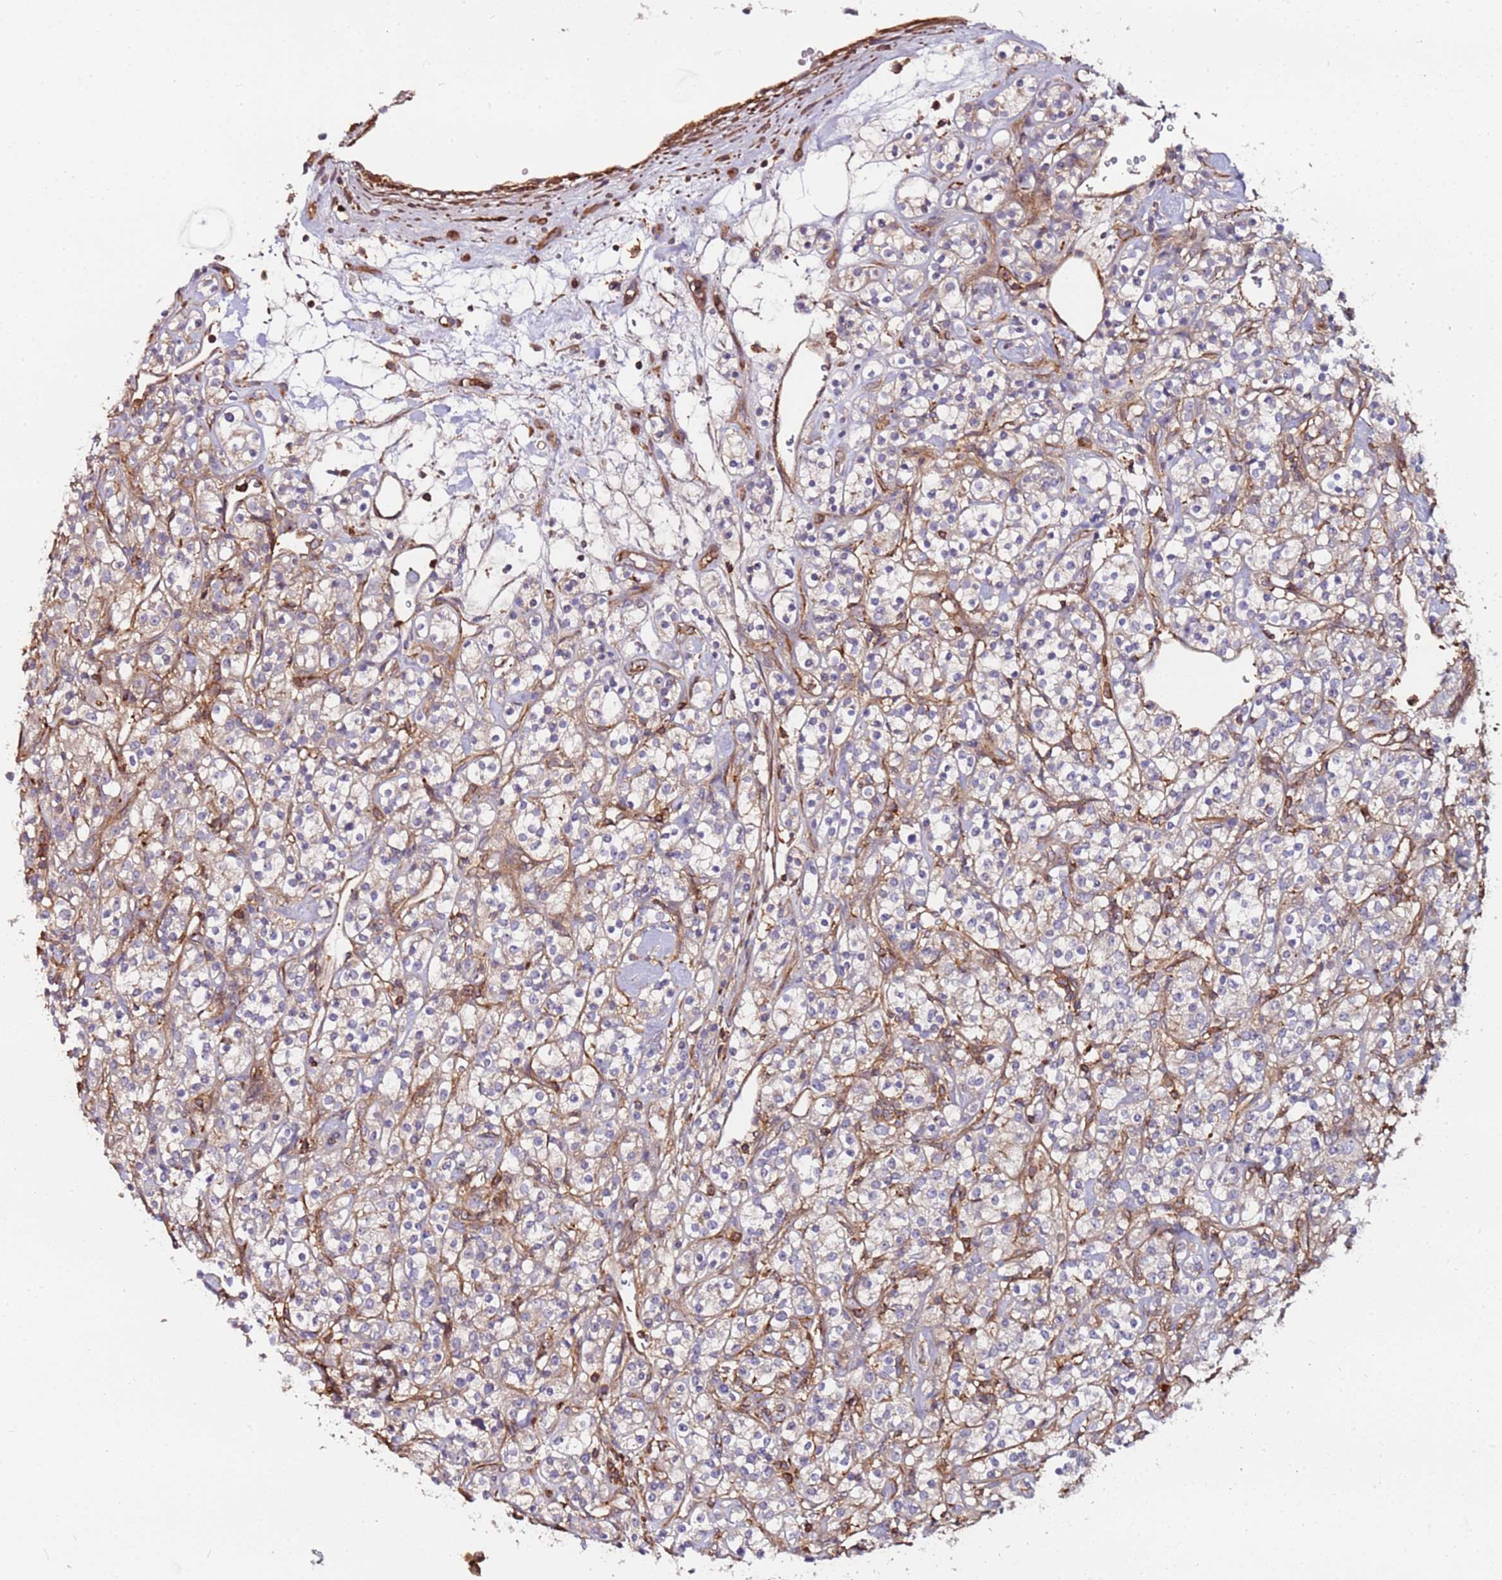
{"staining": {"intensity": "weak", "quantity": "<25%", "location": "cytoplasmic/membranous"}, "tissue": "renal cancer", "cell_type": "Tumor cells", "image_type": "cancer", "snomed": [{"axis": "morphology", "description": "Adenocarcinoma, NOS"}, {"axis": "topography", "description": "Kidney"}], "caption": "Immunohistochemical staining of human renal cancer exhibits no significant staining in tumor cells.", "gene": "CYP2U1", "patient": {"sex": "male", "age": 77}}